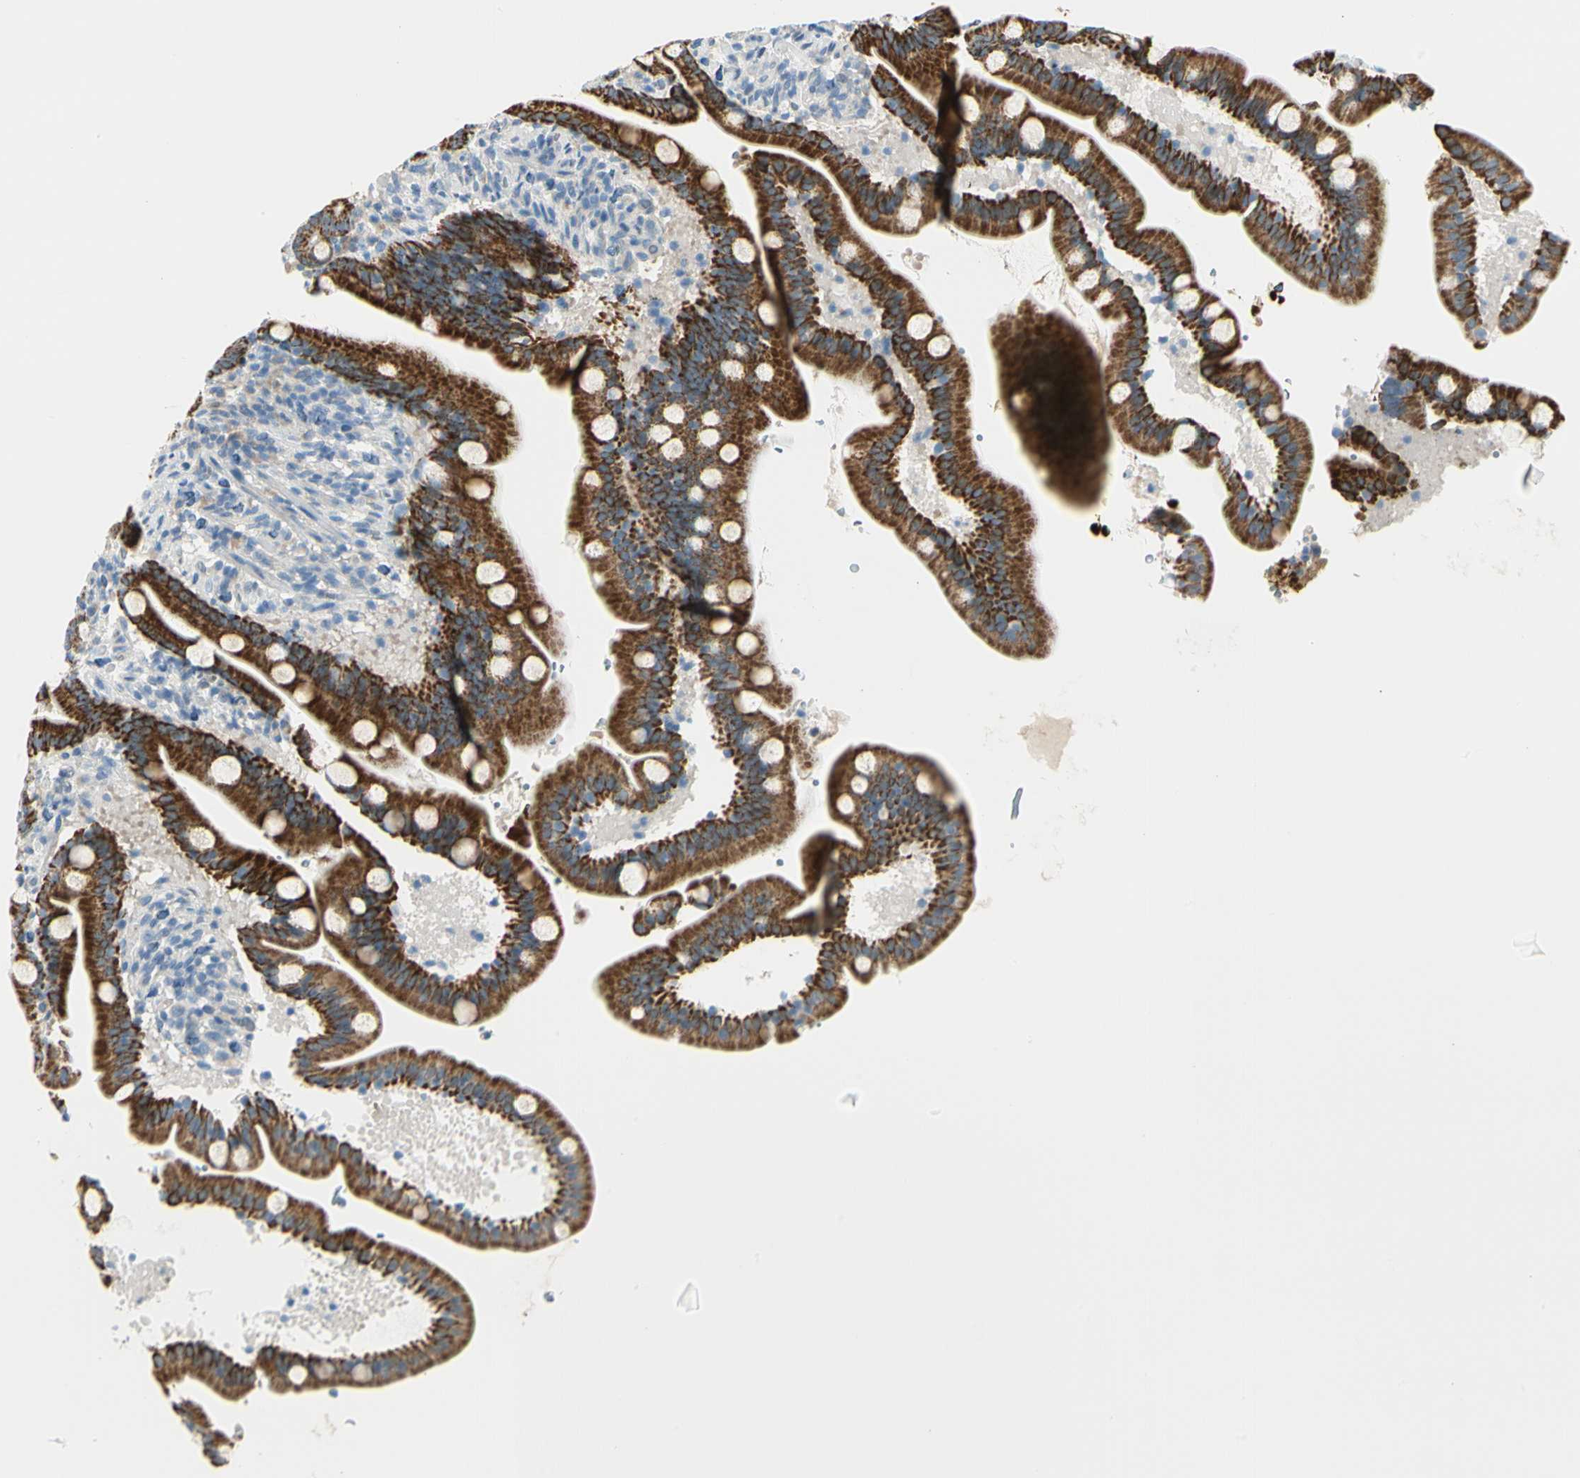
{"staining": {"intensity": "strong", "quantity": ">75%", "location": "cytoplasmic/membranous"}, "tissue": "duodenum", "cell_type": "Glandular cells", "image_type": "normal", "snomed": [{"axis": "morphology", "description": "Normal tissue, NOS"}, {"axis": "topography", "description": "Duodenum"}], "caption": "A micrograph of human duodenum stained for a protein shows strong cytoplasmic/membranous brown staining in glandular cells. Using DAB (3,3'-diaminobenzidine) (brown) and hematoxylin (blue) stains, captured at high magnification using brightfield microscopy.", "gene": "SLC6A15", "patient": {"sex": "male", "age": 54}}